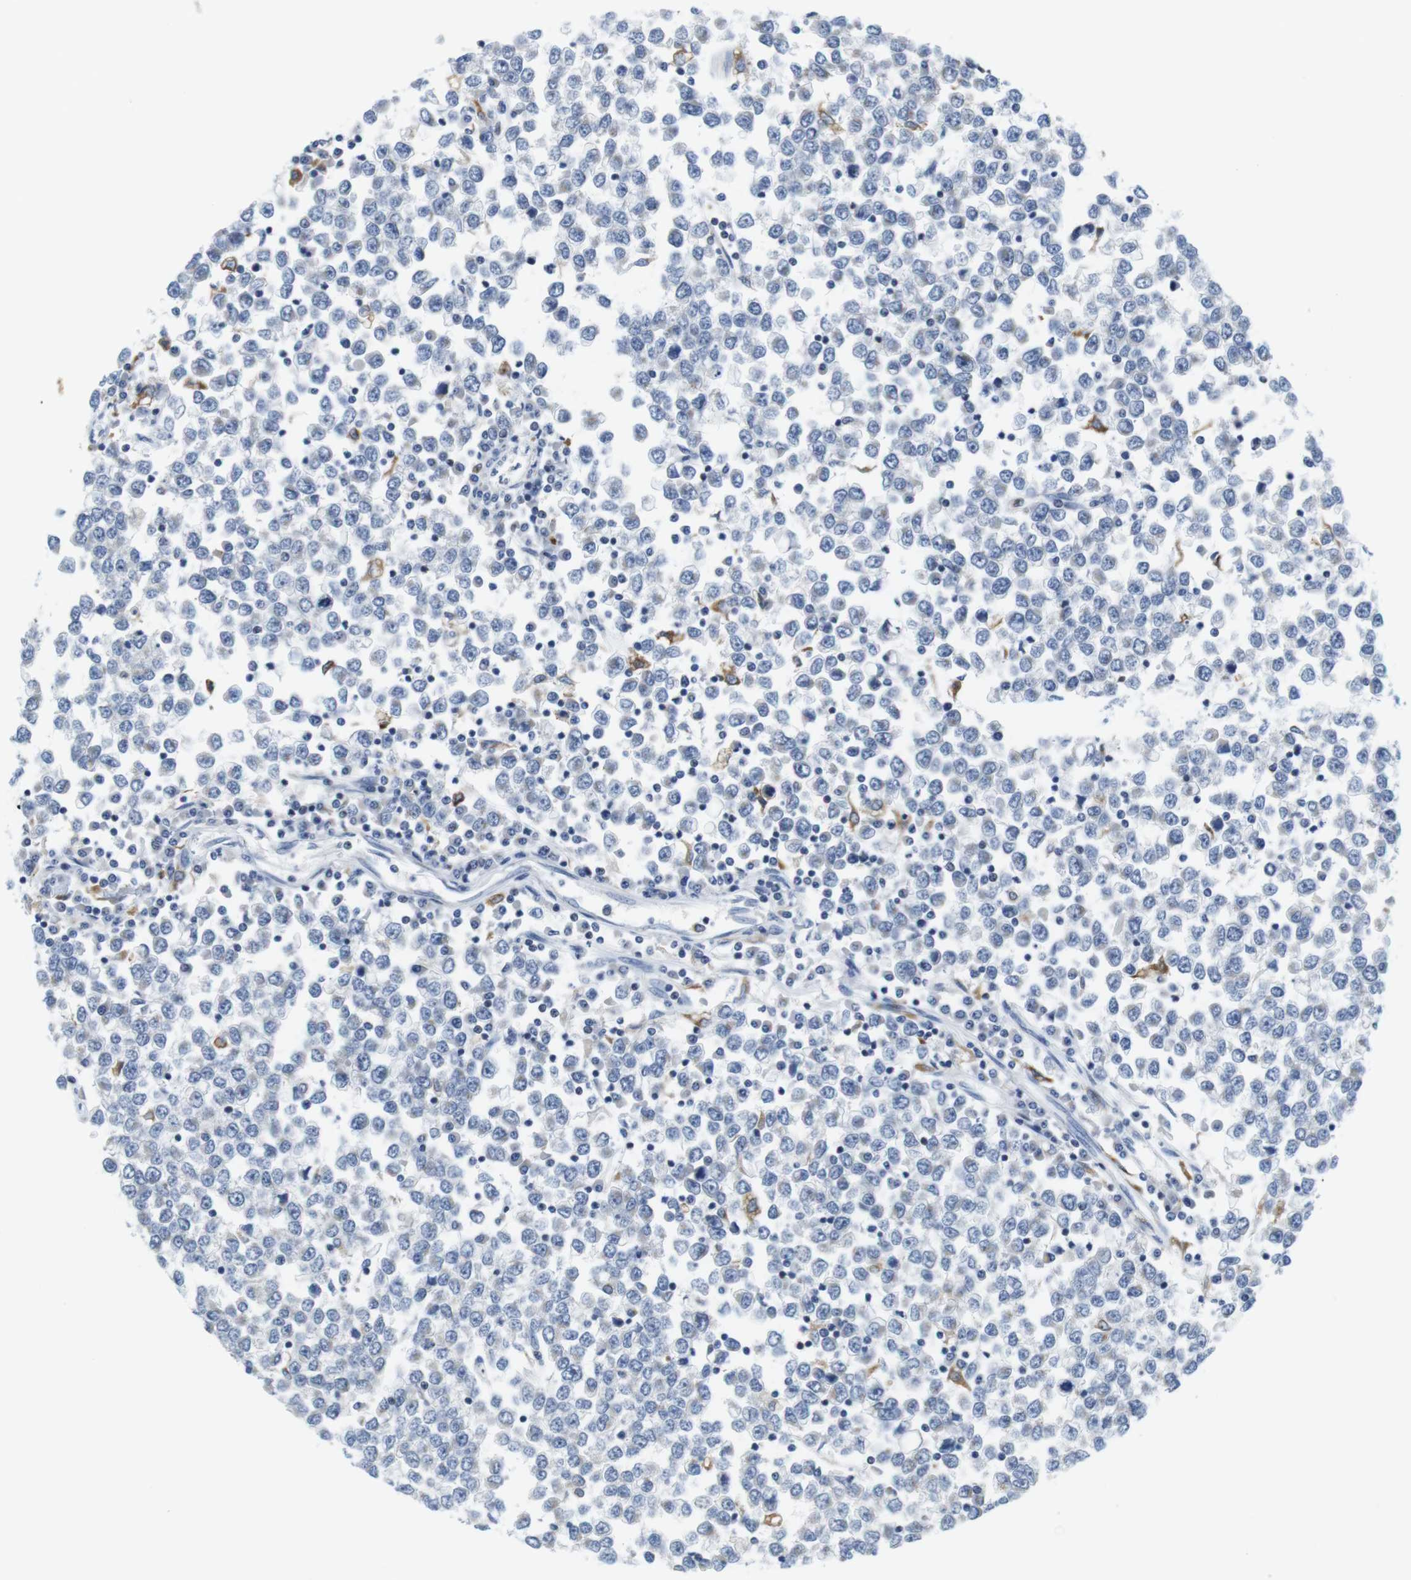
{"staining": {"intensity": "negative", "quantity": "none", "location": "none"}, "tissue": "testis cancer", "cell_type": "Tumor cells", "image_type": "cancer", "snomed": [{"axis": "morphology", "description": "Seminoma, NOS"}, {"axis": "topography", "description": "Testis"}], "caption": "Immunohistochemical staining of human testis seminoma displays no significant expression in tumor cells.", "gene": "CNGA2", "patient": {"sex": "male", "age": 65}}